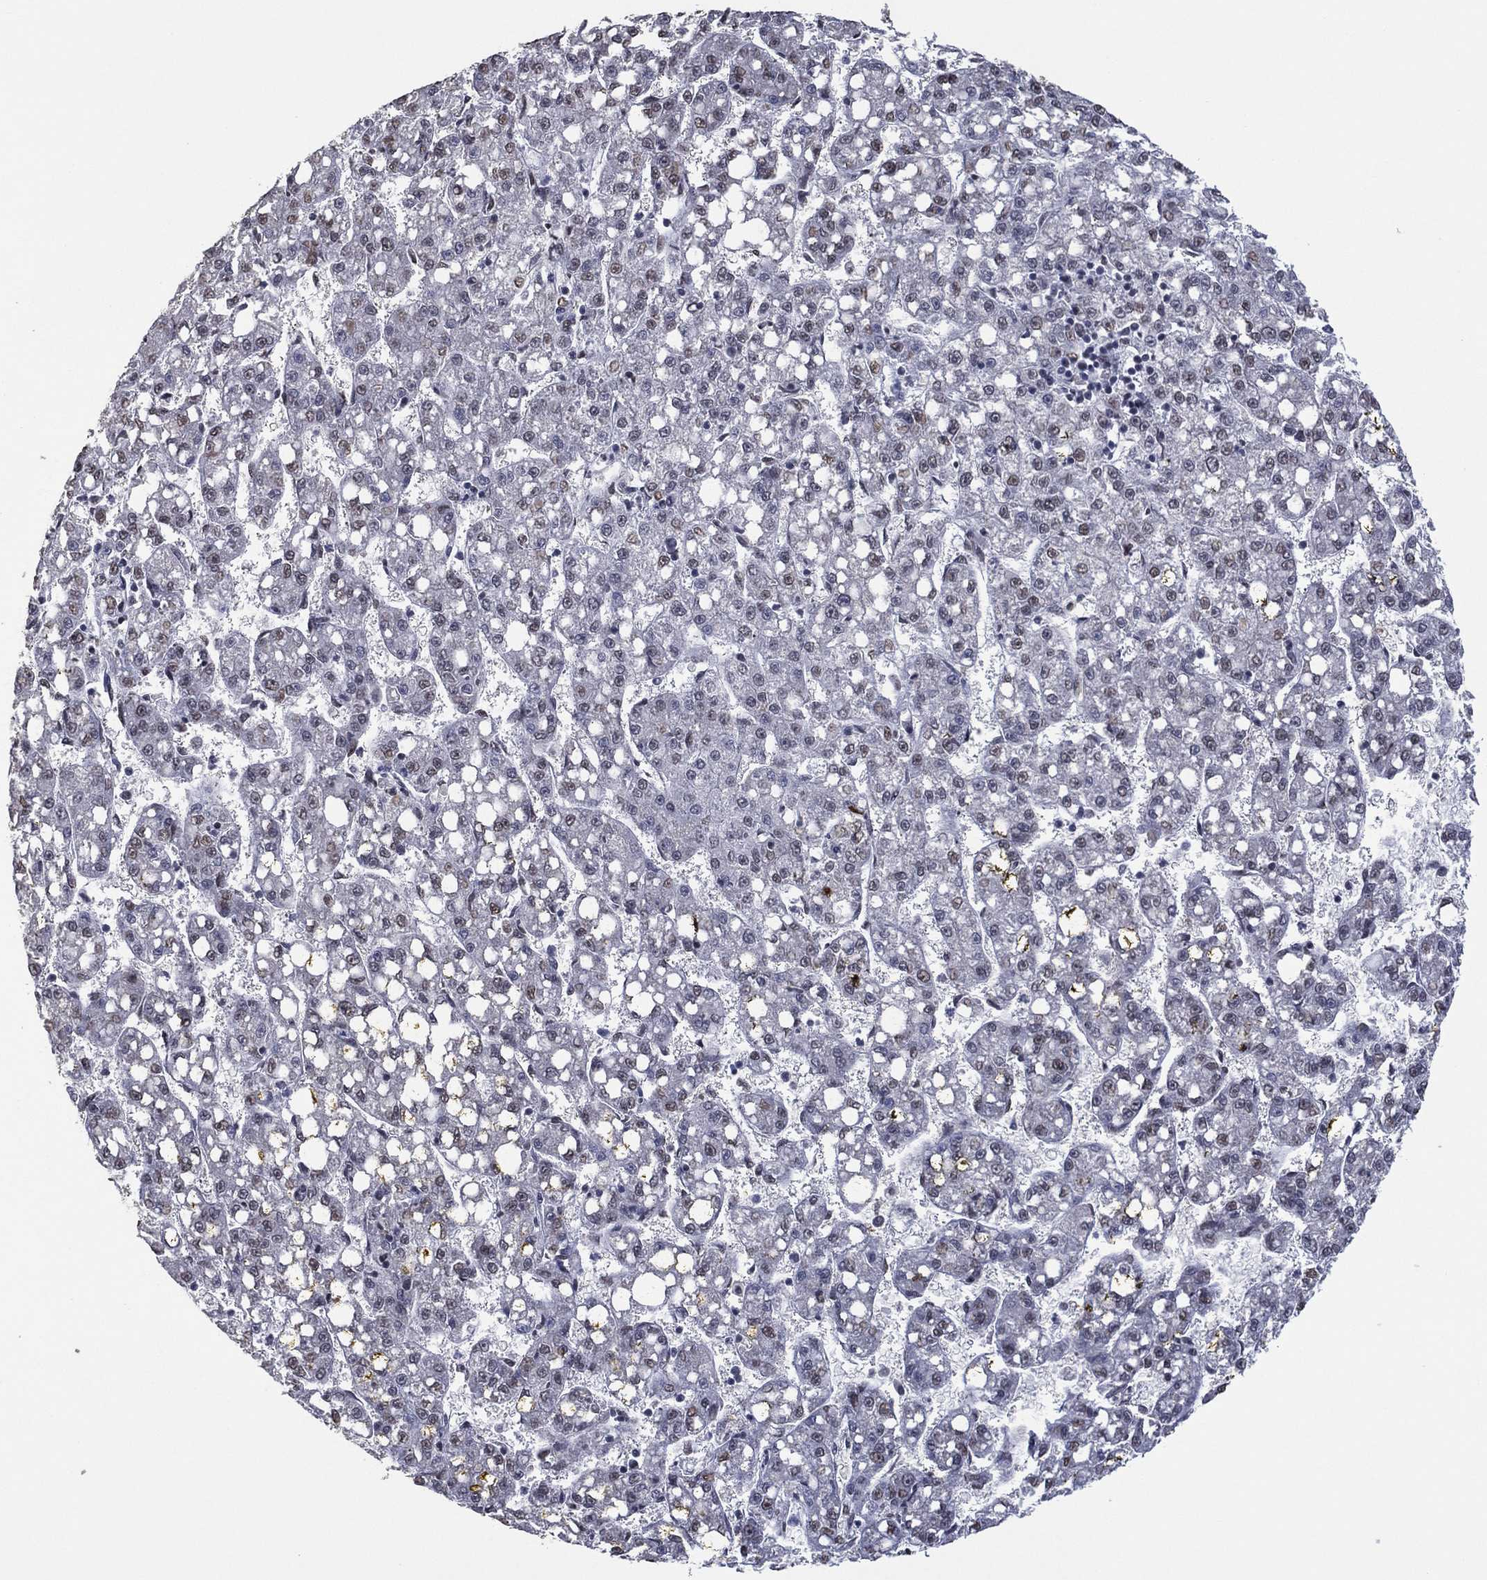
{"staining": {"intensity": "weak", "quantity": "<25%", "location": "nuclear"}, "tissue": "liver cancer", "cell_type": "Tumor cells", "image_type": "cancer", "snomed": [{"axis": "morphology", "description": "Carcinoma, Hepatocellular, NOS"}, {"axis": "topography", "description": "Liver"}], "caption": "Immunohistochemistry micrograph of neoplastic tissue: liver hepatocellular carcinoma stained with DAB (3,3'-diaminobenzidine) demonstrates no significant protein expression in tumor cells.", "gene": "EHMT1", "patient": {"sex": "female", "age": 65}}